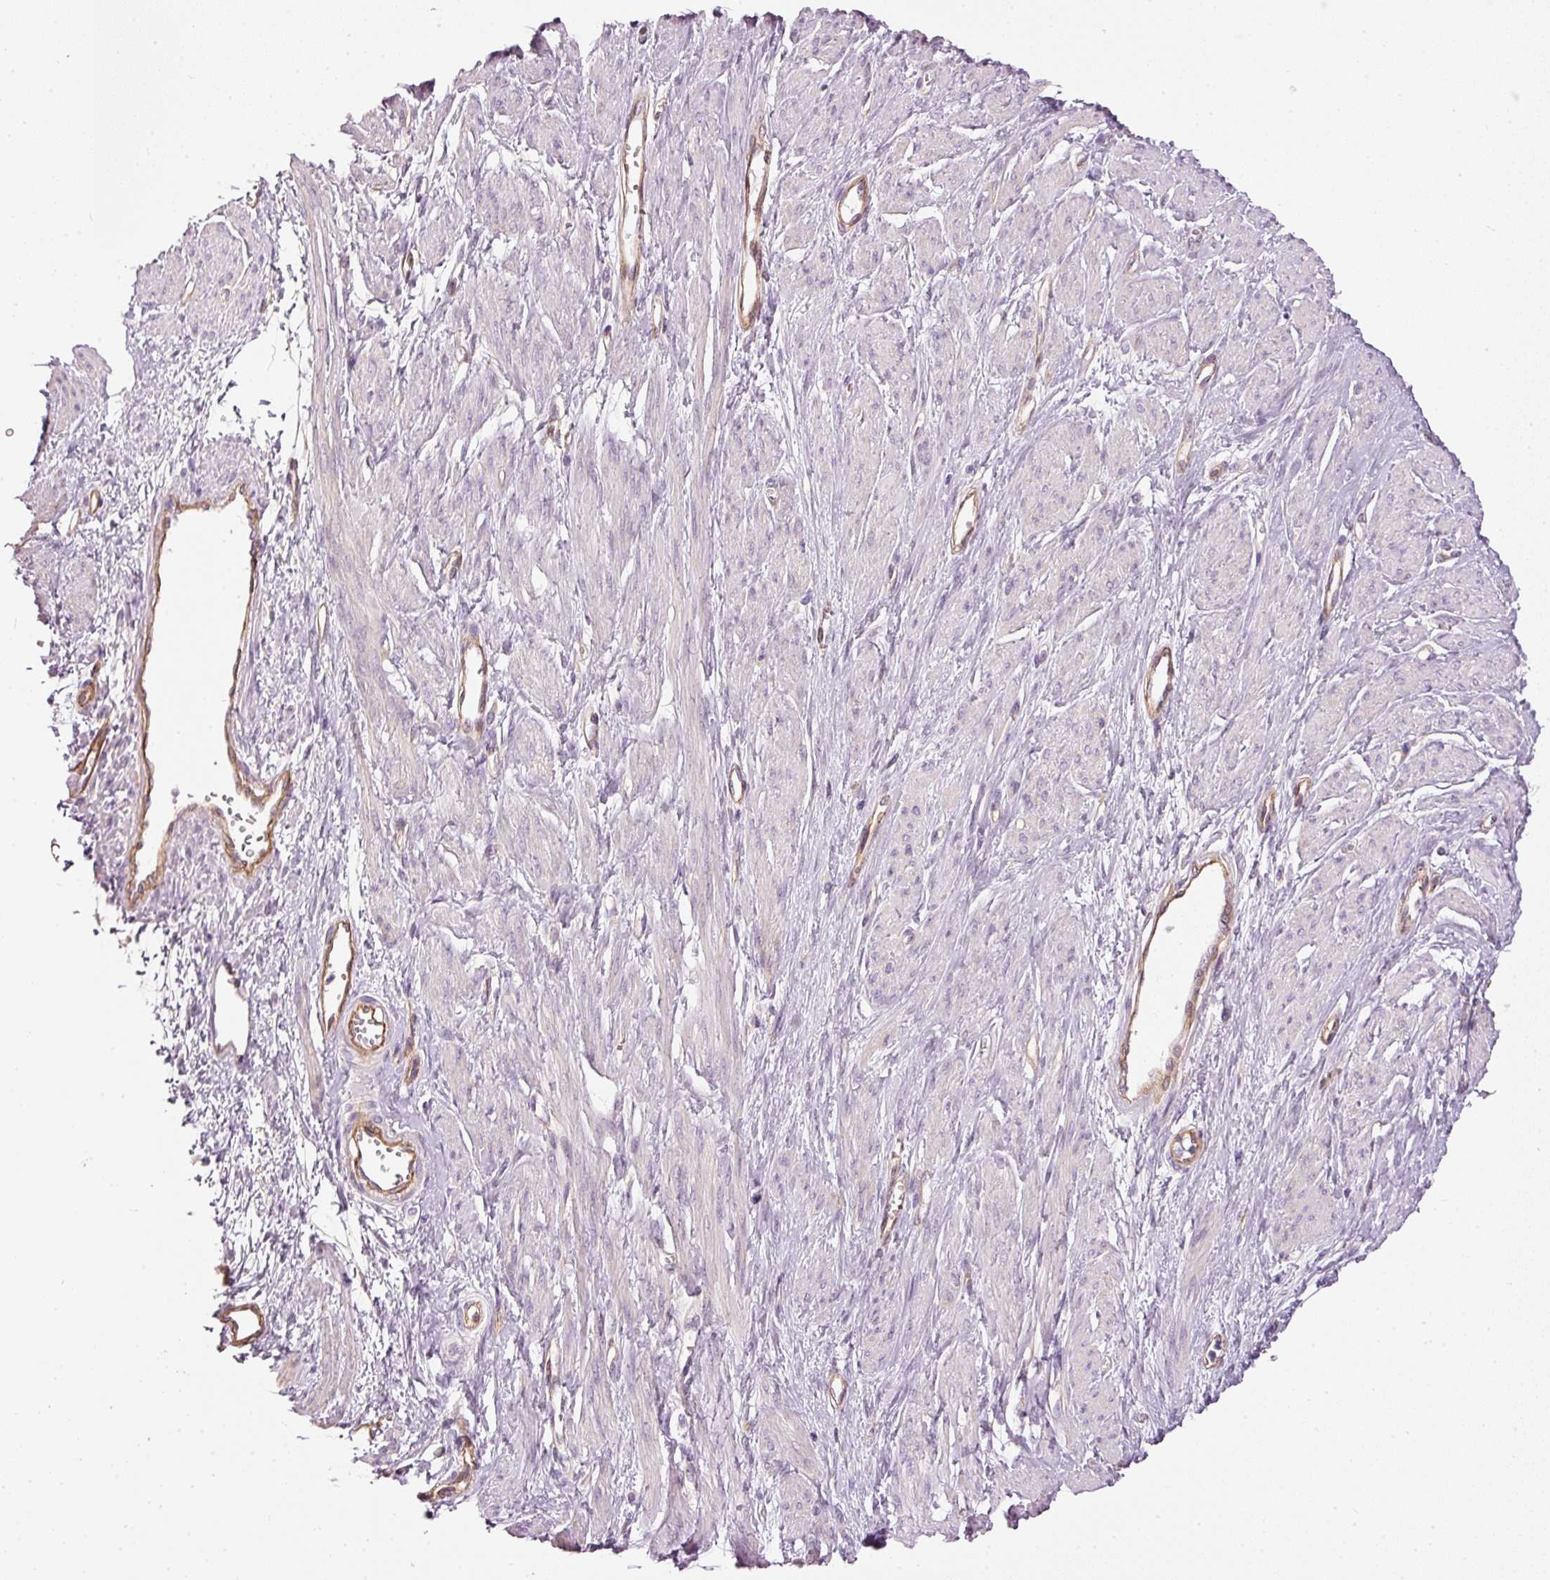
{"staining": {"intensity": "negative", "quantity": "none", "location": "none"}, "tissue": "smooth muscle", "cell_type": "Smooth muscle cells", "image_type": "normal", "snomed": [{"axis": "morphology", "description": "Normal tissue, NOS"}, {"axis": "topography", "description": "Smooth muscle"}, {"axis": "topography", "description": "Uterus"}], "caption": "Immunohistochemistry (IHC) histopathology image of normal smooth muscle: human smooth muscle stained with DAB displays no significant protein staining in smooth muscle cells.", "gene": "OSR2", "patient": {"sex": "female", "age": 39}}